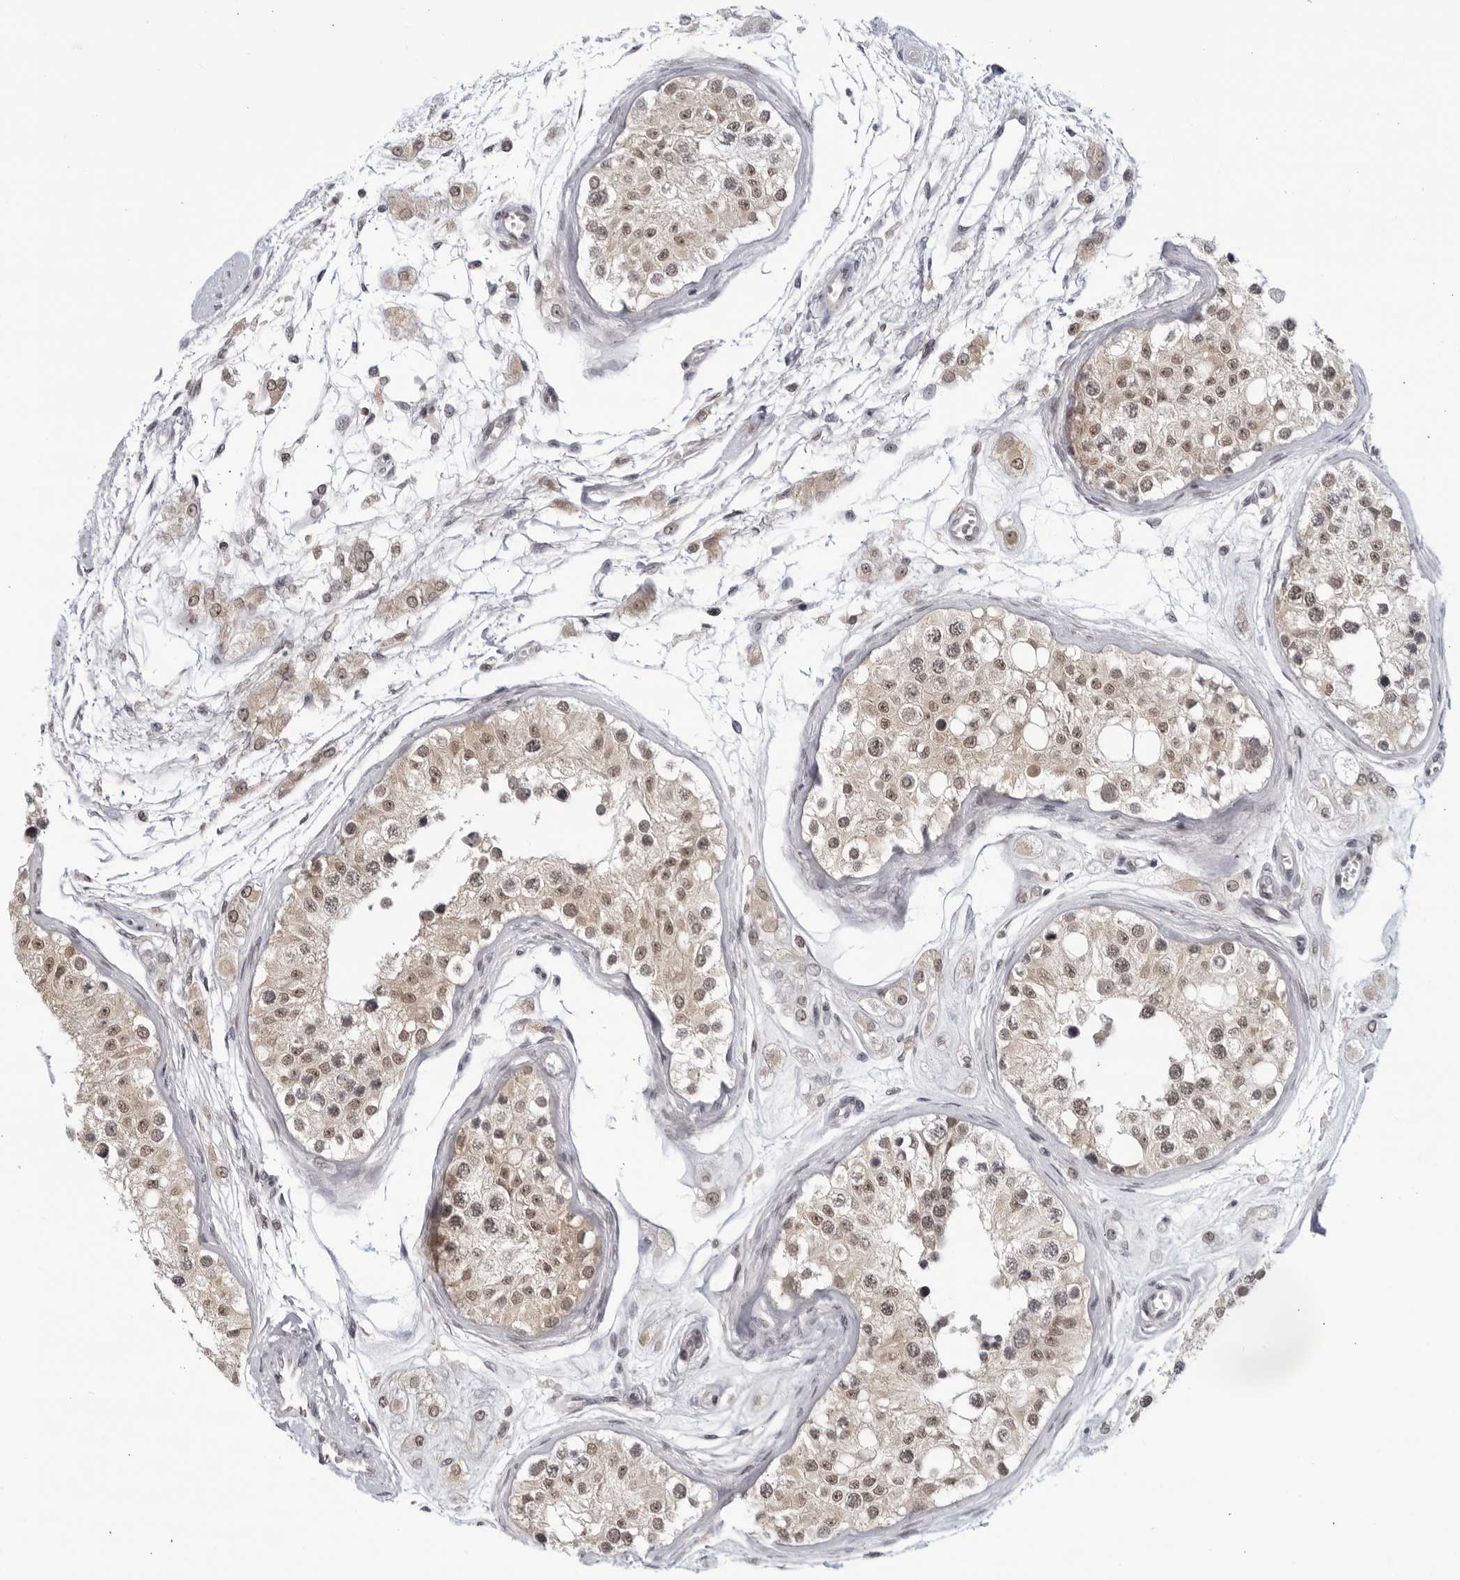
{"staining": {"intensity": "moderate", "quantity": "25%-75%", "location": "cytoplasmic/membranous,nuclear"}, "tissue": "testis", "cell_type": "Cells in seminiferous ducts", "image_type": "normal", "snomed": [{"axis": "morphology", "description": "Normal tissue, NOS"}, {"axis": "morphology", "description": "Adenocarcinoma, metastatic, NOS"}, {"axis": "topography", "description": "Testis"}], "caption": "Protein staining shows moderate cytoplasmic/membranous,nuclear positivity in approximately 25%-75% of cells in seminiferous ducts in unremarkable testis. Immunohistochemistry (ihc) stains the protein in brown and the nuclei are stained blue.", "gene": "CC2D1B", "patient": {"sex": "male", "age": 26}}